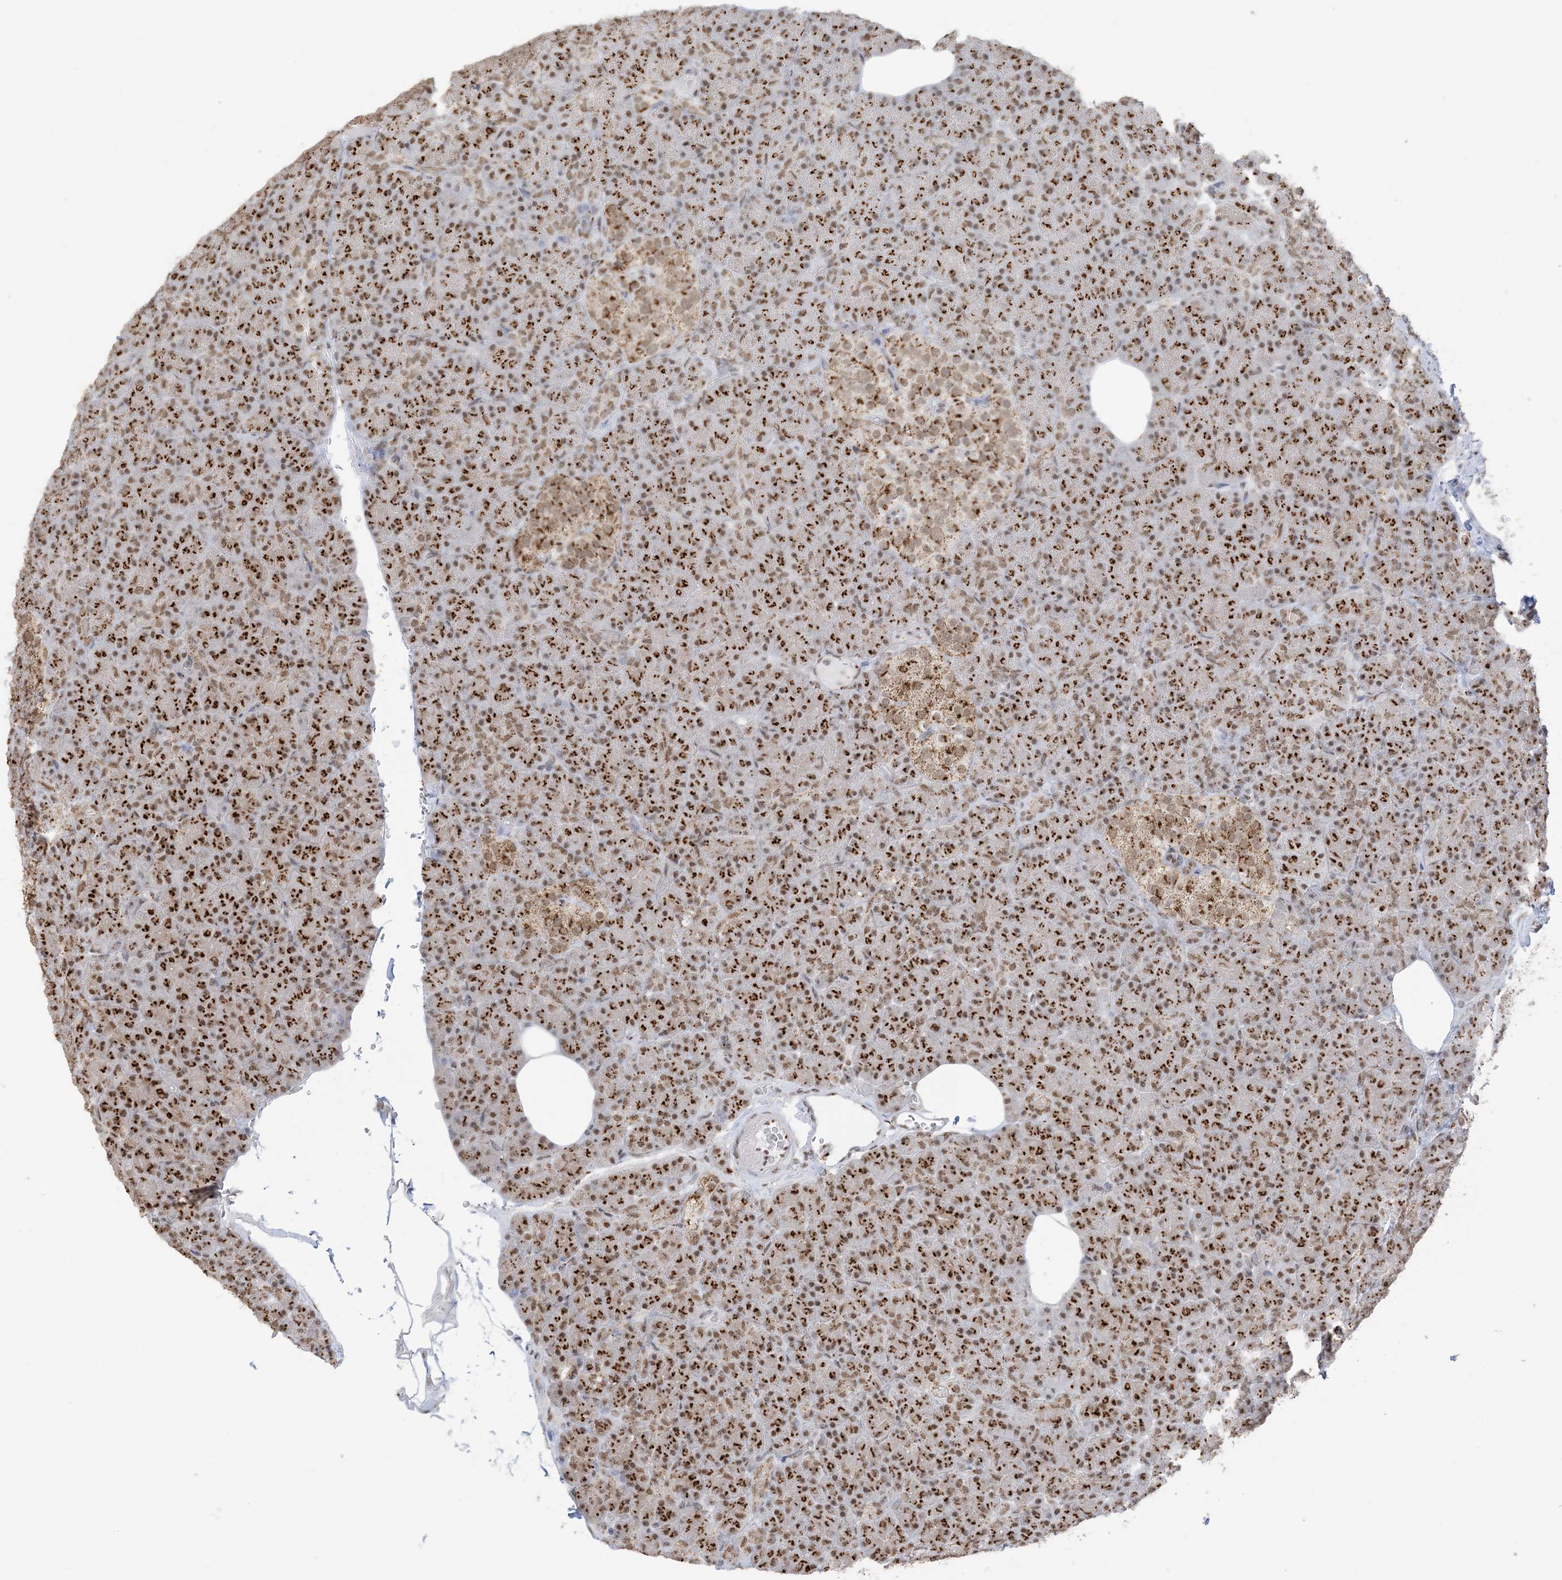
{"staining": {"intensity": "strong", "quantity": ">75%", "location": "cytoplasmic/membranous,nuclear"}, "tissue": "pancreas", "cell_type": "Exocrine glandular cells", "image_type": "normal", "snomed": [{"axis": "morphology", "description": "Normal tissue, NOS"}, {"axis": "topography", "description": "Pancreas"}], "caption": "A histopathology image of pancreas stained for a protein displays strong cytoplasmic/membranous,nuclear brown staining in exocrine glandular cells.", "gene": "GPR107", "patient": {"sex": "female", "age": 43}}